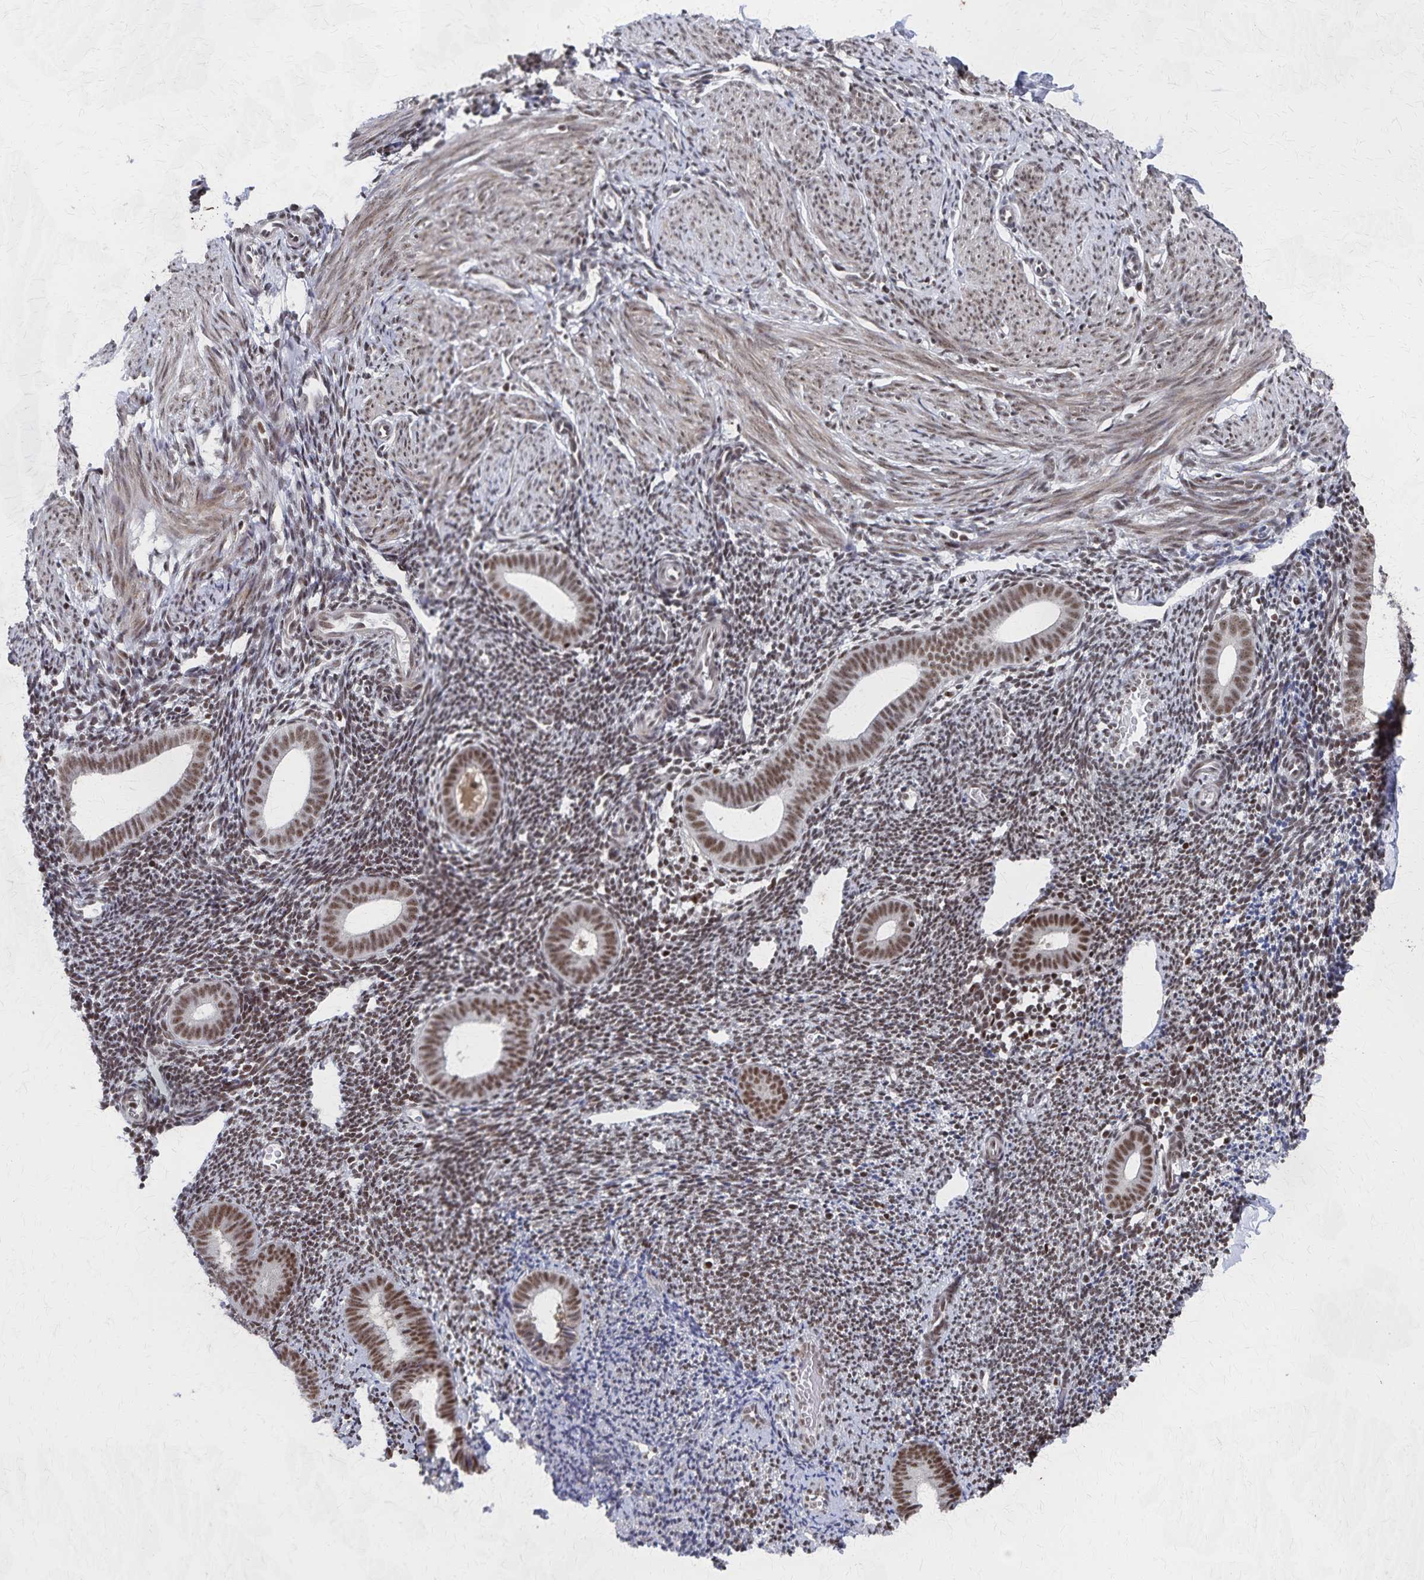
{"staining": {"intensity": "moderate", "quantity": ">75%", "location": "nuclear"}, "tissue": "endometrium", "cell_type": "Cells in endometrial stroma", "image_type": "normal", "snomed": [{"axis": "morphology", "description": "Normal tissue, NOS"}, {"axis": "topography", "description": "Endometrium"}], "caption": "Protein staining of unremarkable endometrium demonstrates moderate nuclear positivity in about >75% of cells in endometrial stroma. (DAB (3,3'-diaminobenzidine) IHC, brown staining for protein, blue staining for nuclei).", "gene": "GTF2B", "patient": {"sex": "female", "age": 39}}